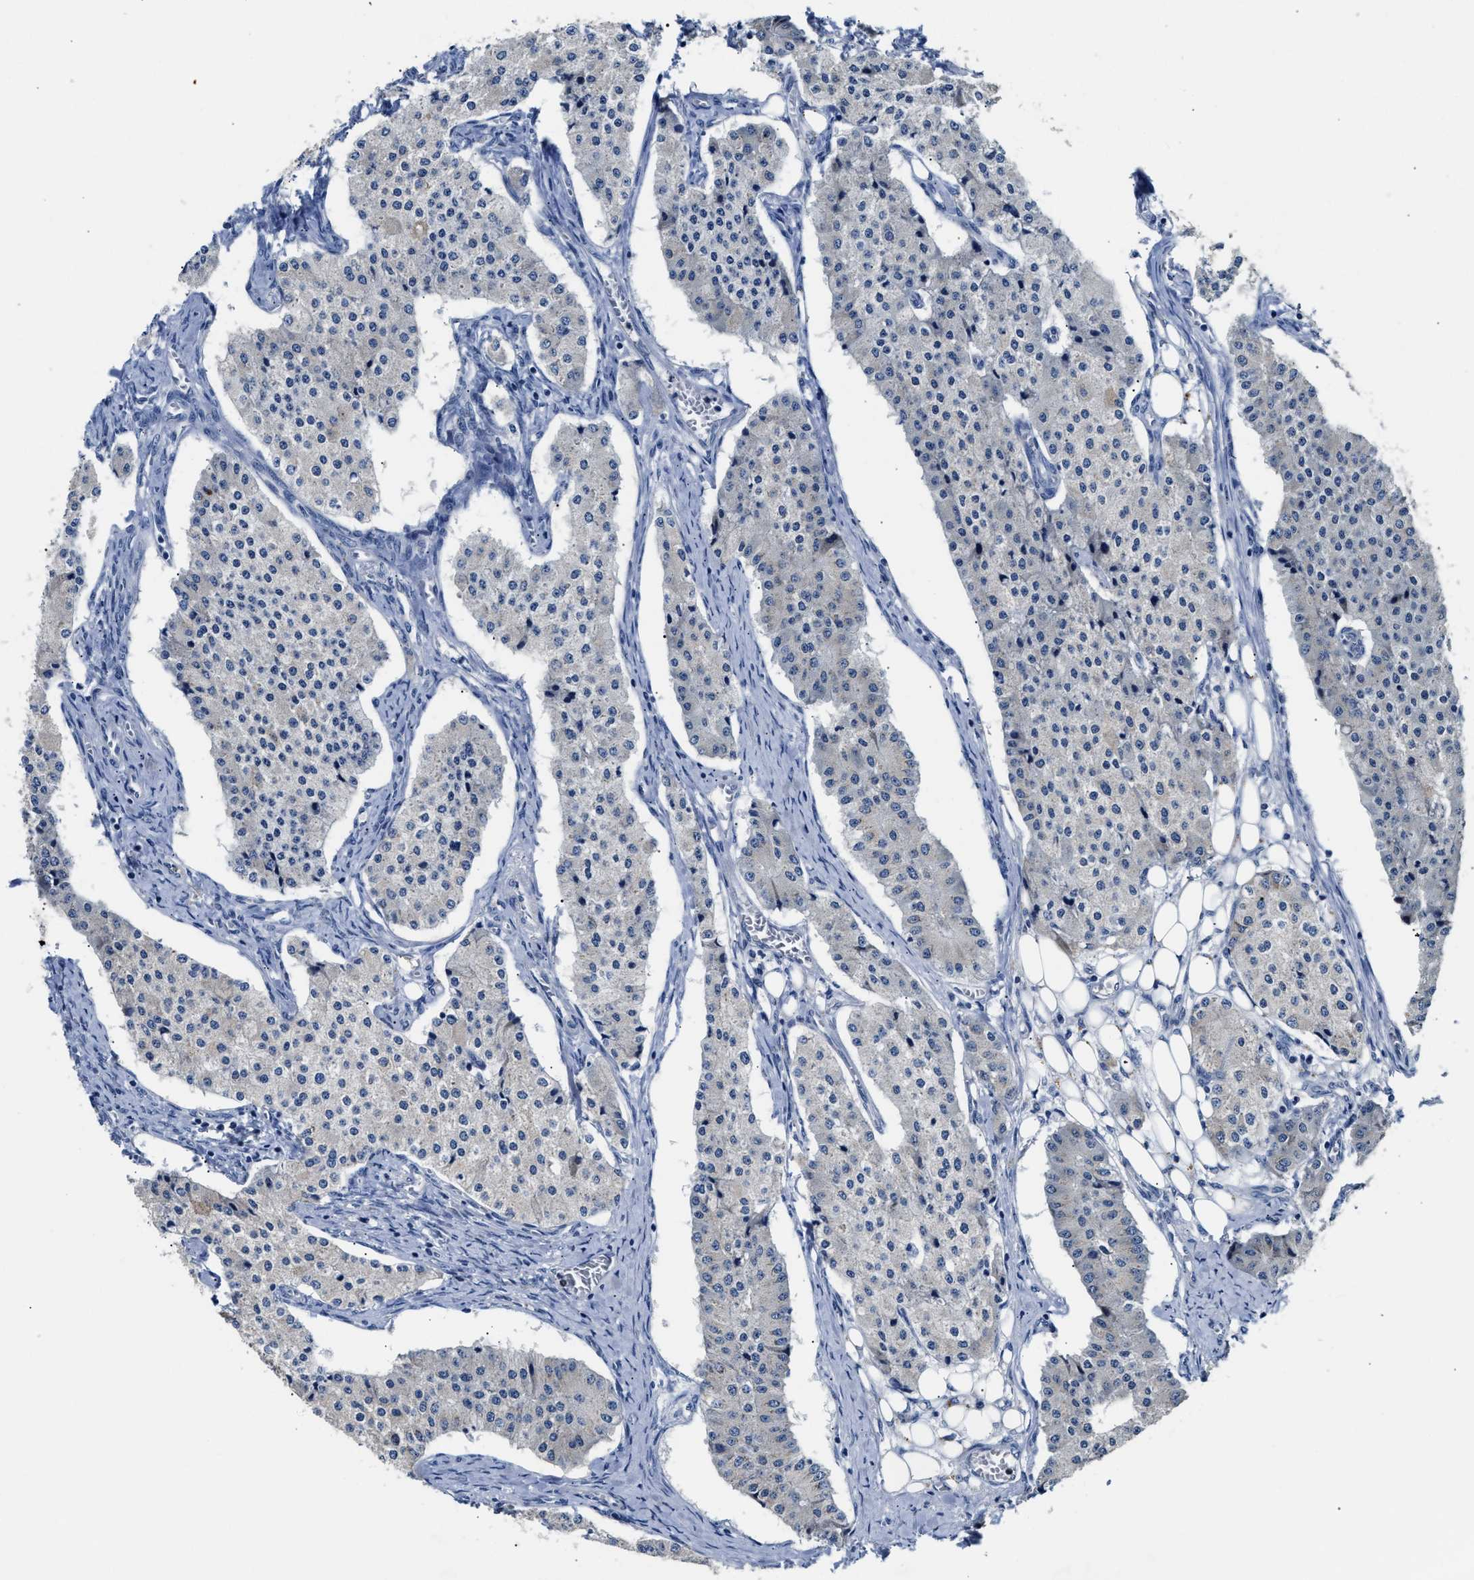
{"staining": {"intensity": "negative", "quantity": "none", "location": "none"}, "tissue": "carcinoid", "cell_type": "Tumor cells", "image_type": "cancer", "snomed": [{"axis": "morphology", "description": "Carcinoid, malignant, NOS"}, {"axis": "topography", "description": "Colon"}], "caption": "IHC of human carcinoid (malignant) reveals no staining in tumor cells.", "gene": "FAM185A", "patient": {"sex": "female", "age": 52}}